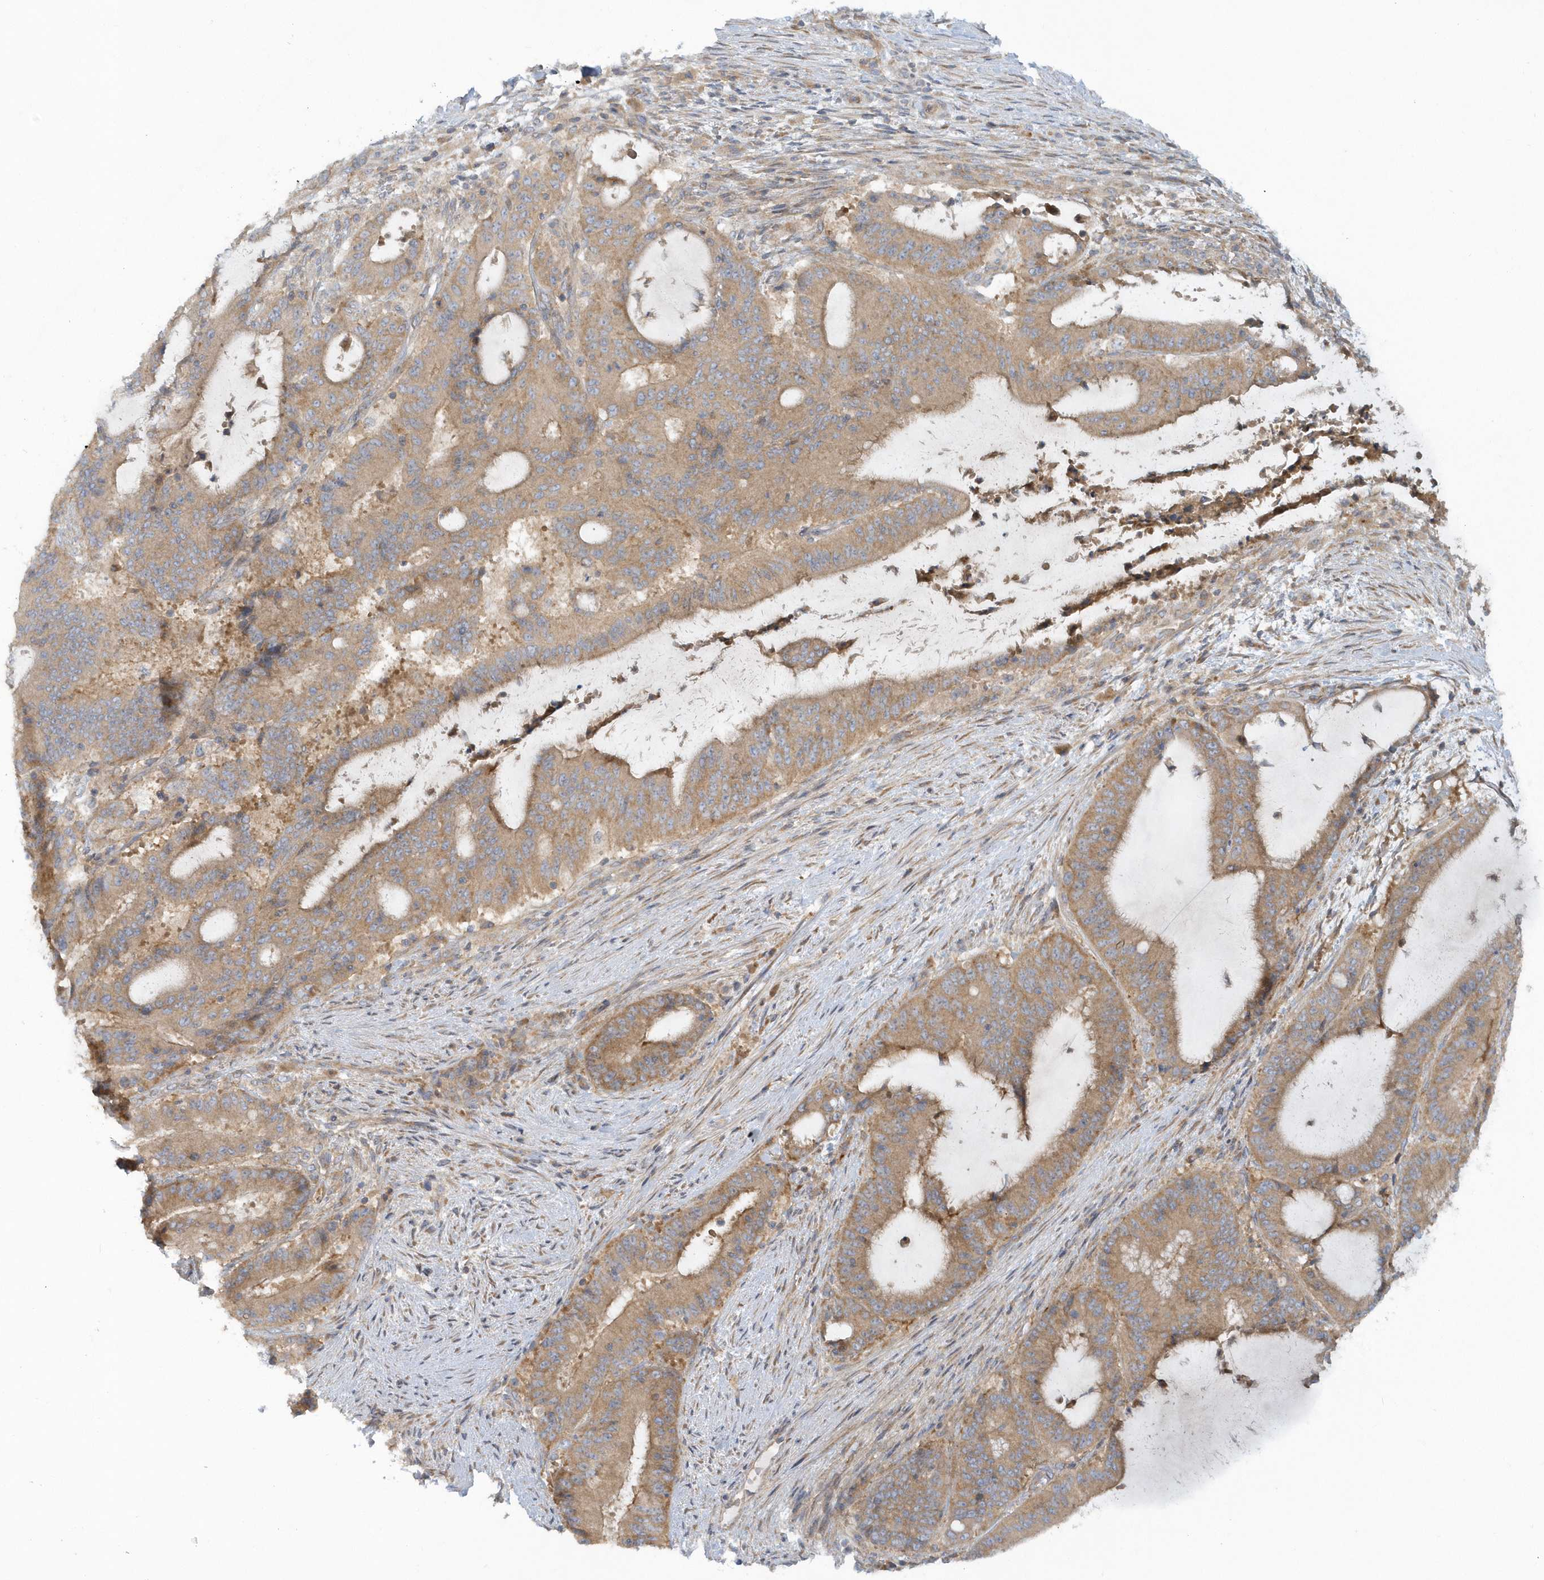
{"staining": {"intensity": "moderate", "quantity": ">75%", "location": "cytoplasmic/membranous"}, "tissue": "liver cancer", "cell_type": "Tumor cells", "image_type": "cancer", "snomed": [{"axis": "morphology", "description": "Normal tissue, NOS"}, {"axis": "morphology", "description": "Cholangiocarcinoma"}, {"axis": "topography", "description": "Liver"}, {"axis": "topography", "description": "Peripheral nerve tissue"}], "caption": "IHC histopathology image of neoplastic tissue: liver cholangiocarcinoma stained using immunohistochemistry (IHC) demonstrates medium levels of moderate protein expression localized specifically in the cytoplasmic/membranous of tumor cells, appearing as a cytoplasmic/membranous brown color.", "gene": "CNOT10", "patient": {"sex": "female", "age": 73}}